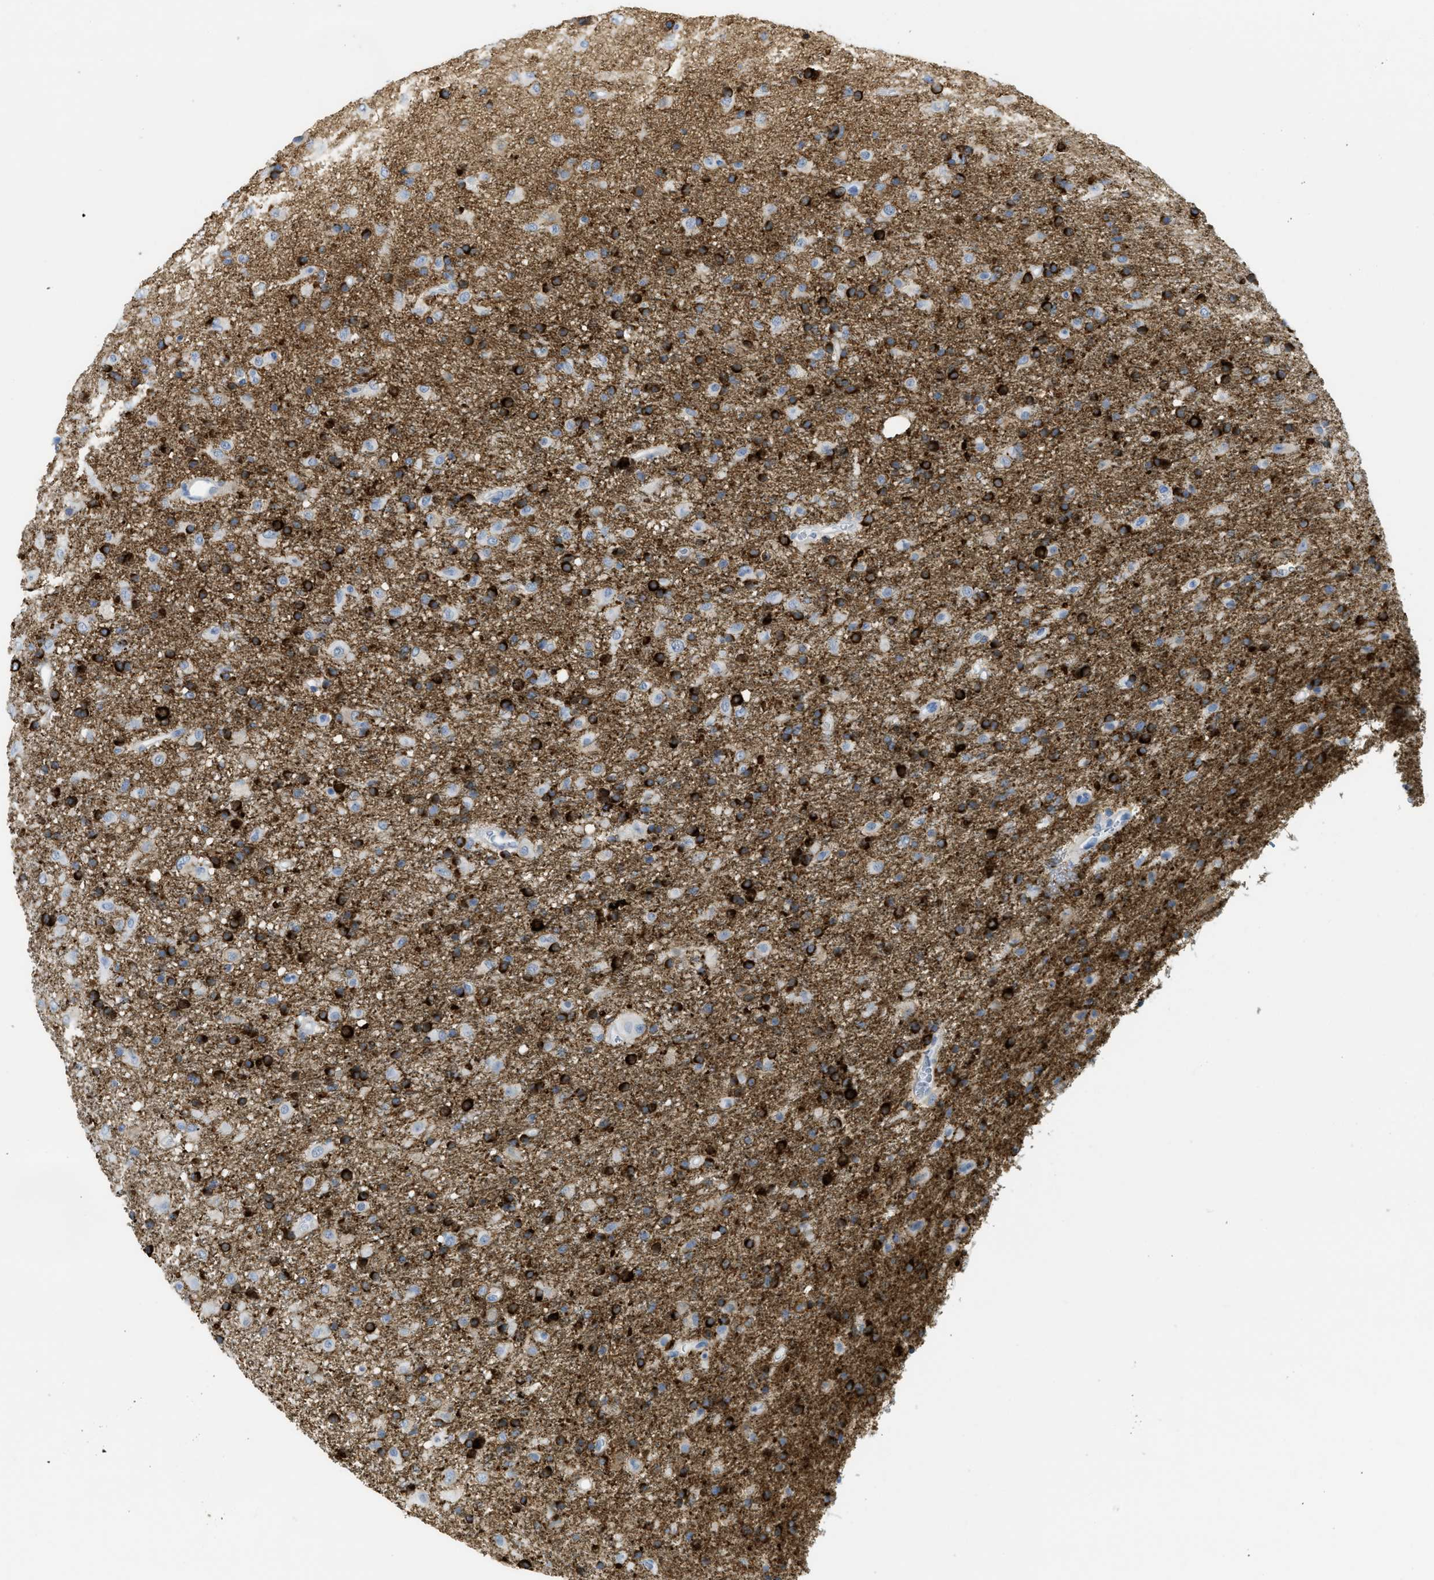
{"staining": {"intensity": "strong", "quantity": "25%-75%", "location": "cytoplasmic/membranous"}, "tissue": "glioma", "cell_type": "Tumor cells", "image_type": "cancer", "snomed": [{"axis": "morphology", "description": "Glioma, malignant, Low grade"}, {"axis": "topography", "description": "Brain"}], "caption": "The photomicrograph displays immunohistochemical staining of malignant low-grade glioma. There is strong cytoplasmic/membranous staining is identified in approximately 25%-75% of tumor cells.", "gene": "CNNM4", "patient": {"sex": "male", "age": 65}}